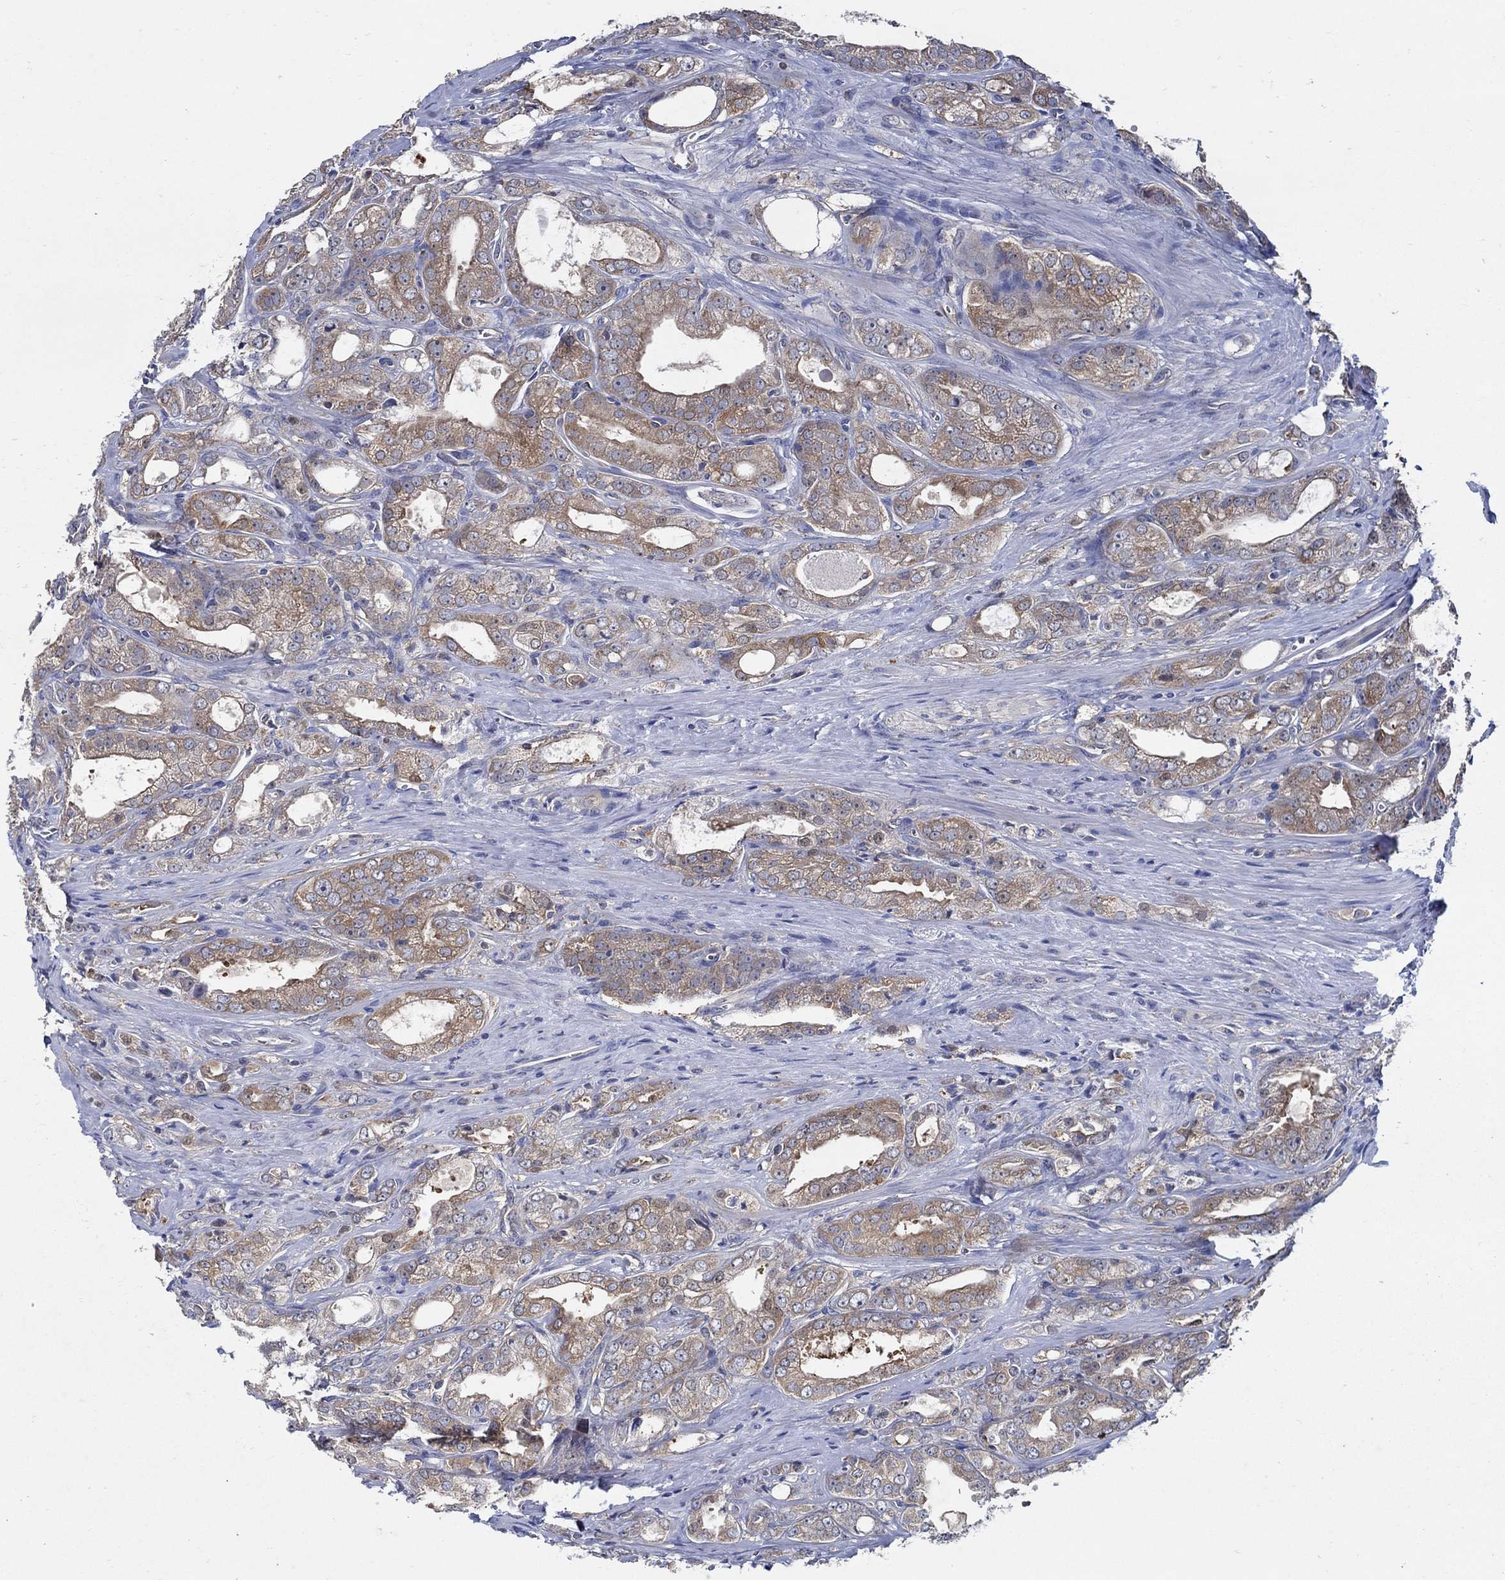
{"staining": {"intensity": "moderate", "quantity": ">75%", "location": "cytoplasmic/membranous"}, "tissue": "prostate cancer", "cell_type": "Tumor cells", "image_type": "cancer", "snomed": [{"axis": "morphology", "description": "Adenocarcinoma, NOS"}, {"axis": "morphology", "description": "Adenocarcinoma, High grade"}, {"axis": "topography", "description": "Prostate"}], "caption": "Immunohistochemical staining of human prostate adenocarcinoma (high-grade) shows medium levels of moderate cytoplasmic/membranous protein expression in approximately >75% of tumor cells.", "gene": "MTHFR", "patient": {"sex": "male", "age": 70}}